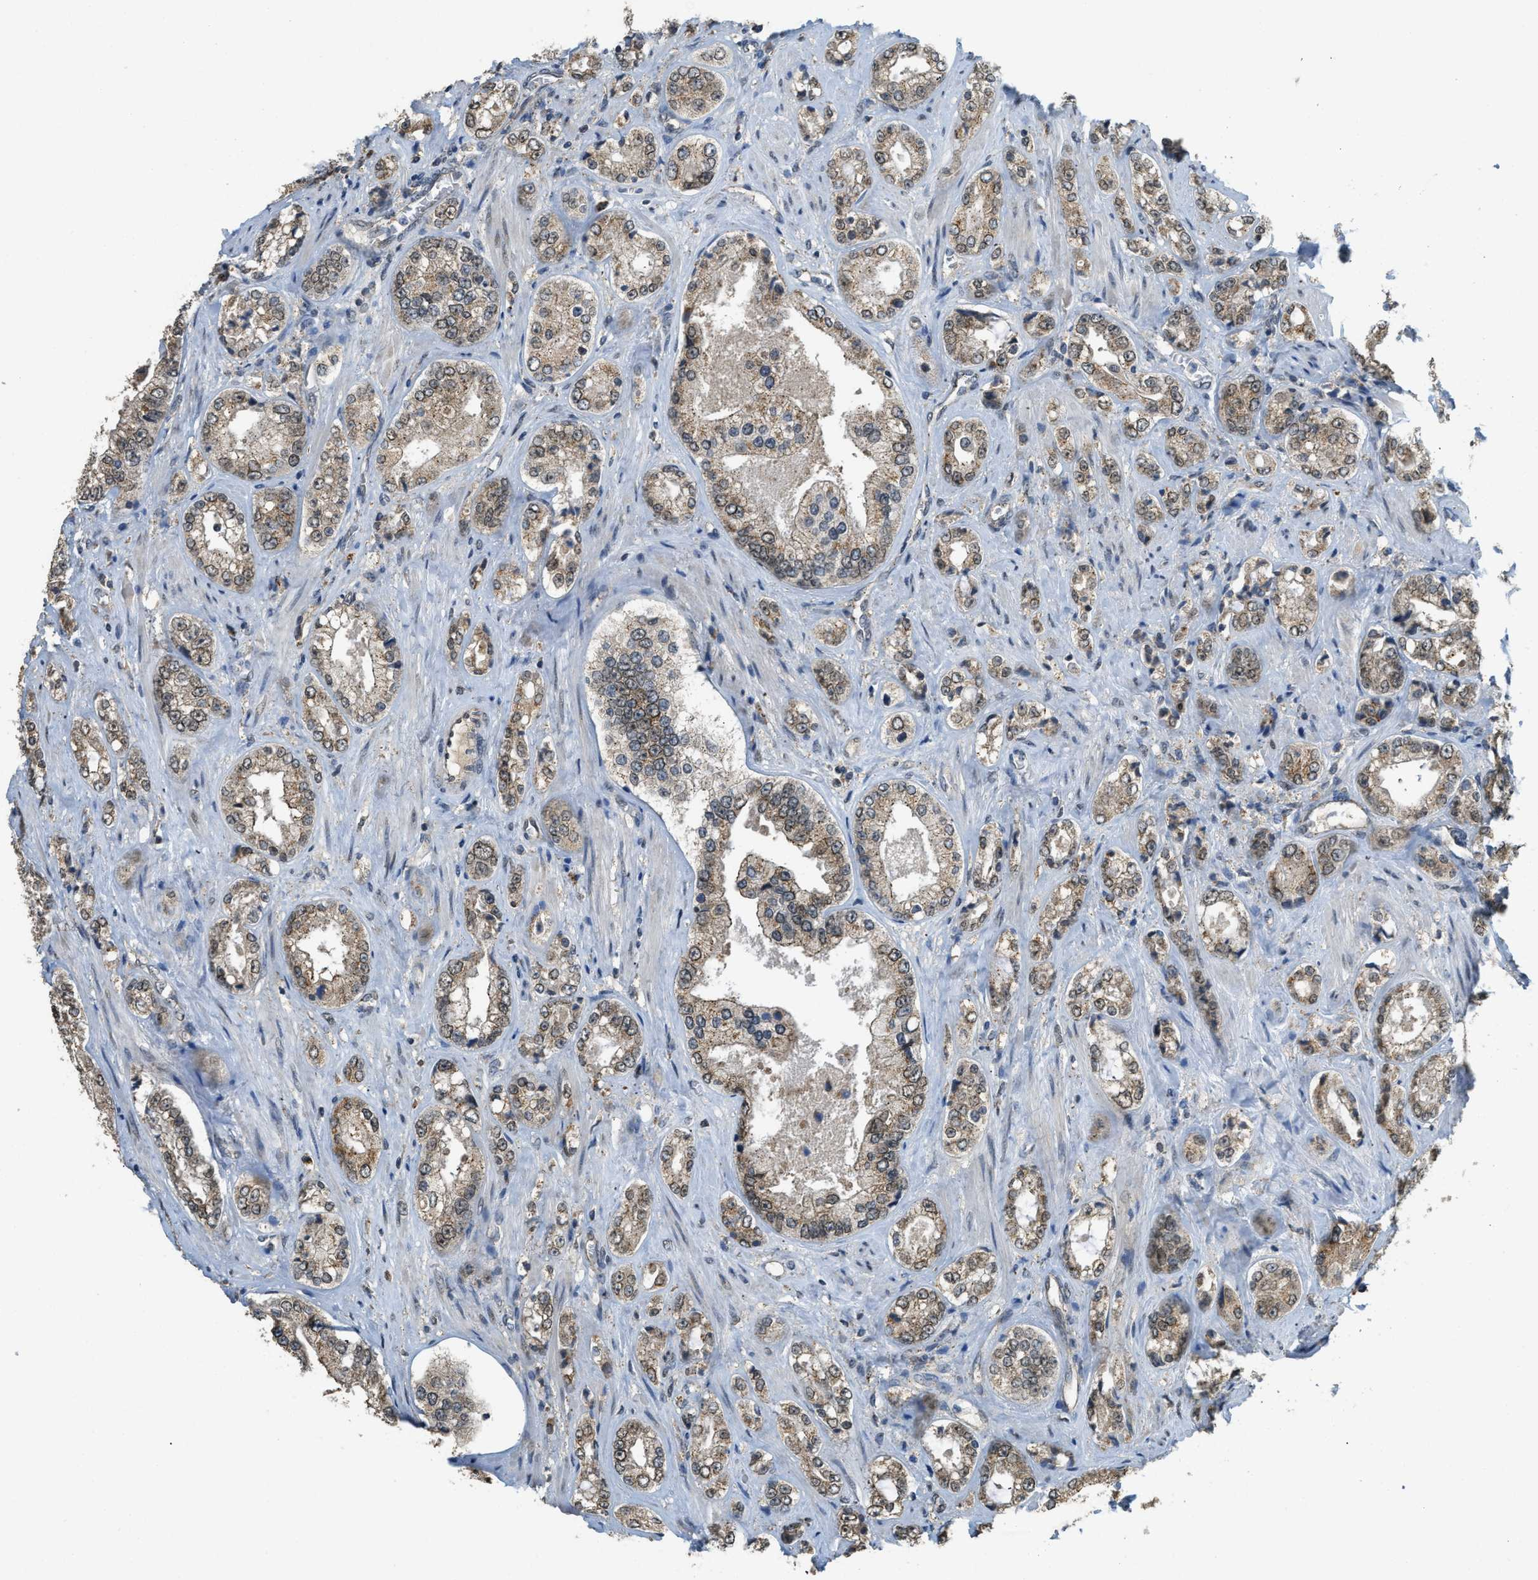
{"staining": {"intensity": "moderate", "quantity": ">75%", "location": "cytoplasmic/membranous"}, "tissue": "prostate cancer", "cell_type": "Tumor cells", "image_type": "cancer", "snomed": [{"axis": "morphology", "description": "Adenocarcinoma, High grade"}, {"axis": "topography", "description": "Prostate"}], "caption": "Immunohistochemistry of human prostate adenocarcinoma (high-grade) shows medium levels of moderate cytoplasmic/membranous expression in about >75% of tumor cells.", "gene": "IPO7", "patient": {"sex": "male", "age": 61}}